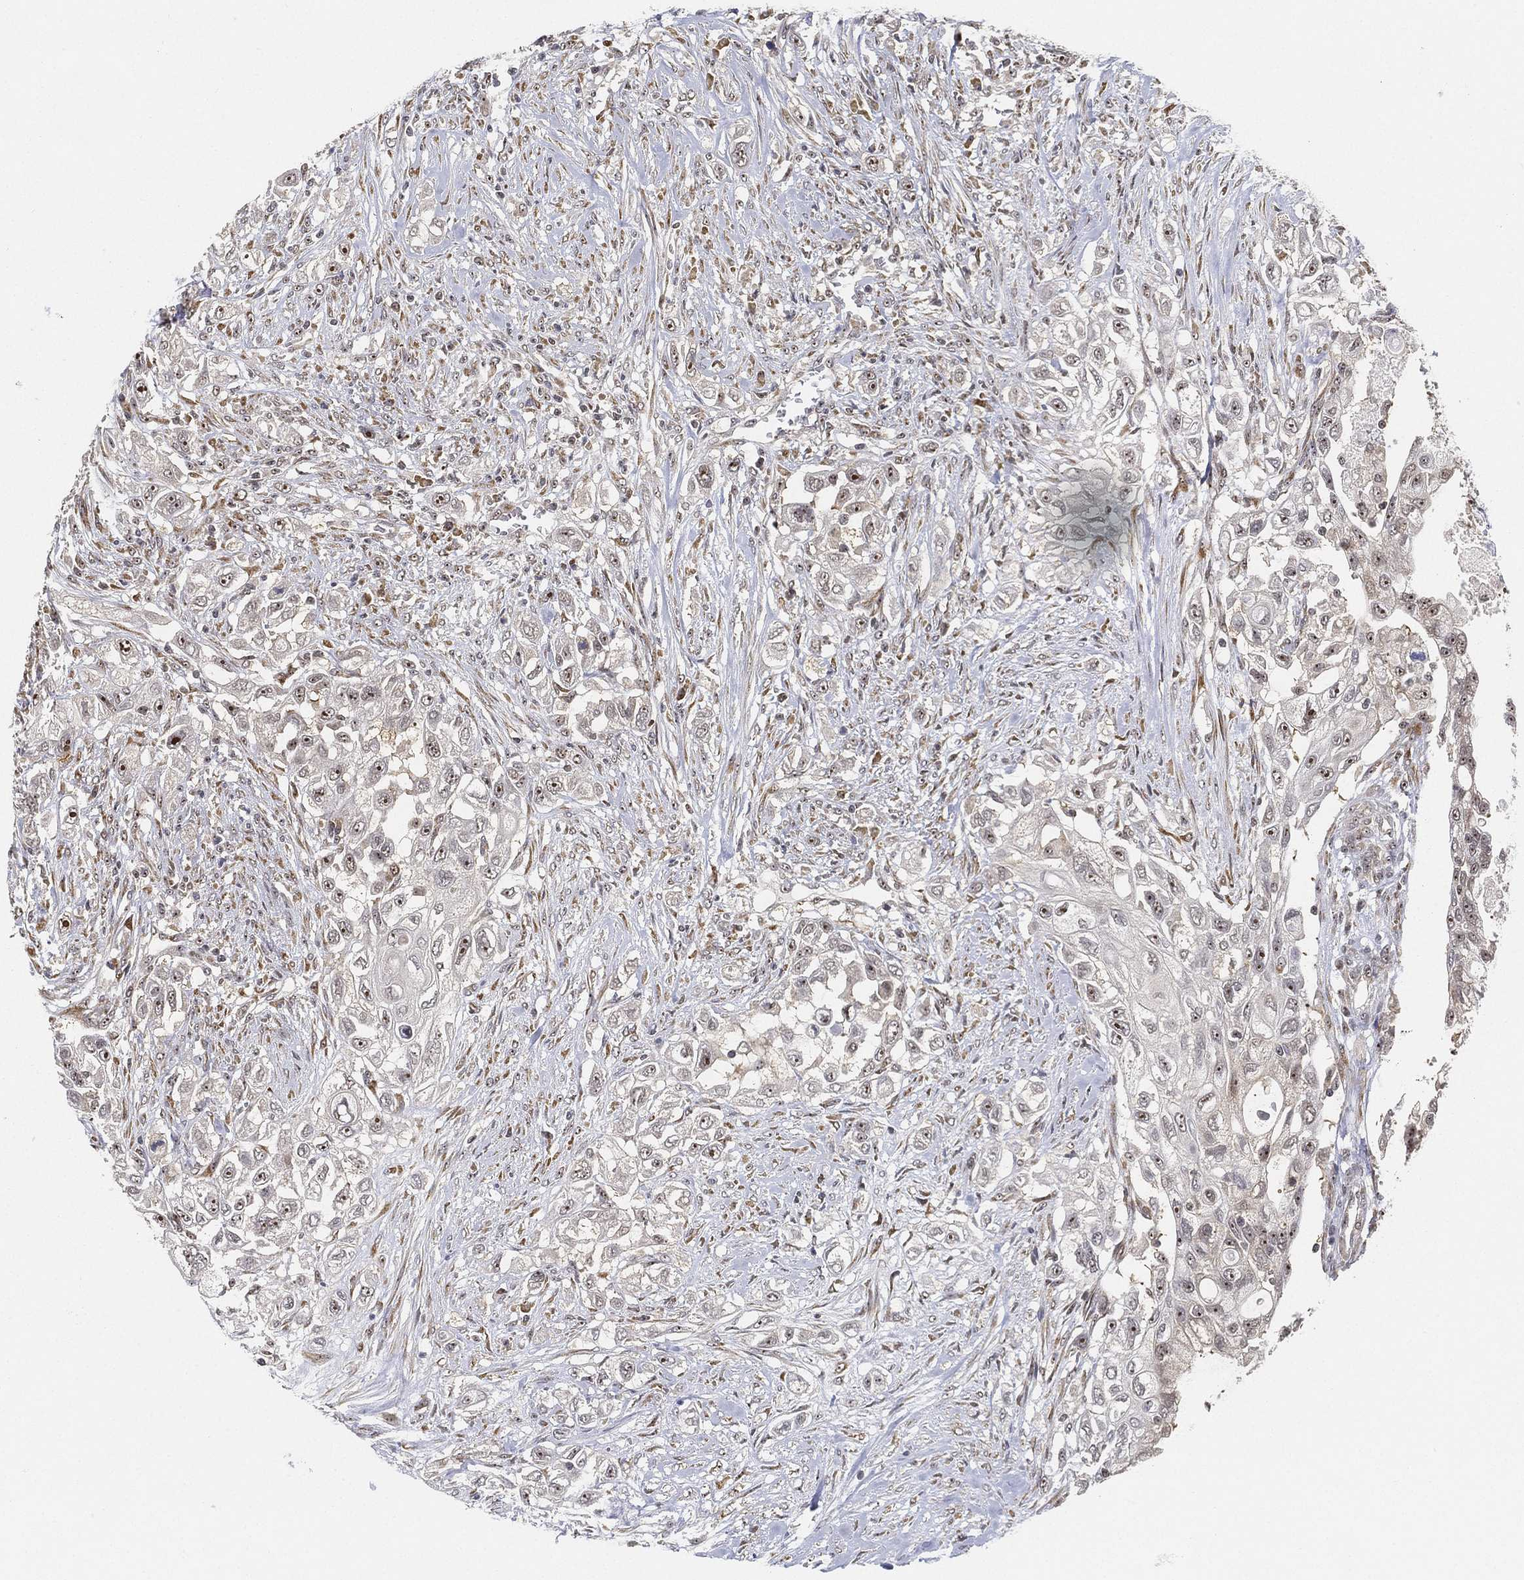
{"staining": {"intensity": "moderate", "quantity": "25%-75%", "location": "nuclear"}, "tissue": "urothelial cancer", "cell_type": "Tumor cells", "image_type": "cancer", "snomed": [{"axis": "morphology", "description": "Urothelial carcinoma, High grade"}, {"axis": "topography", "description": "Urinary bladder"}], "caption": "Moderate nuclear staining for a protein is present in about 25%-75% of tumor cells of urothelial carcinoma (high-grade) using immunohistochemistry.", "gene": "PPP1R16B", "patient": {"sex": "female", "age": 56}}